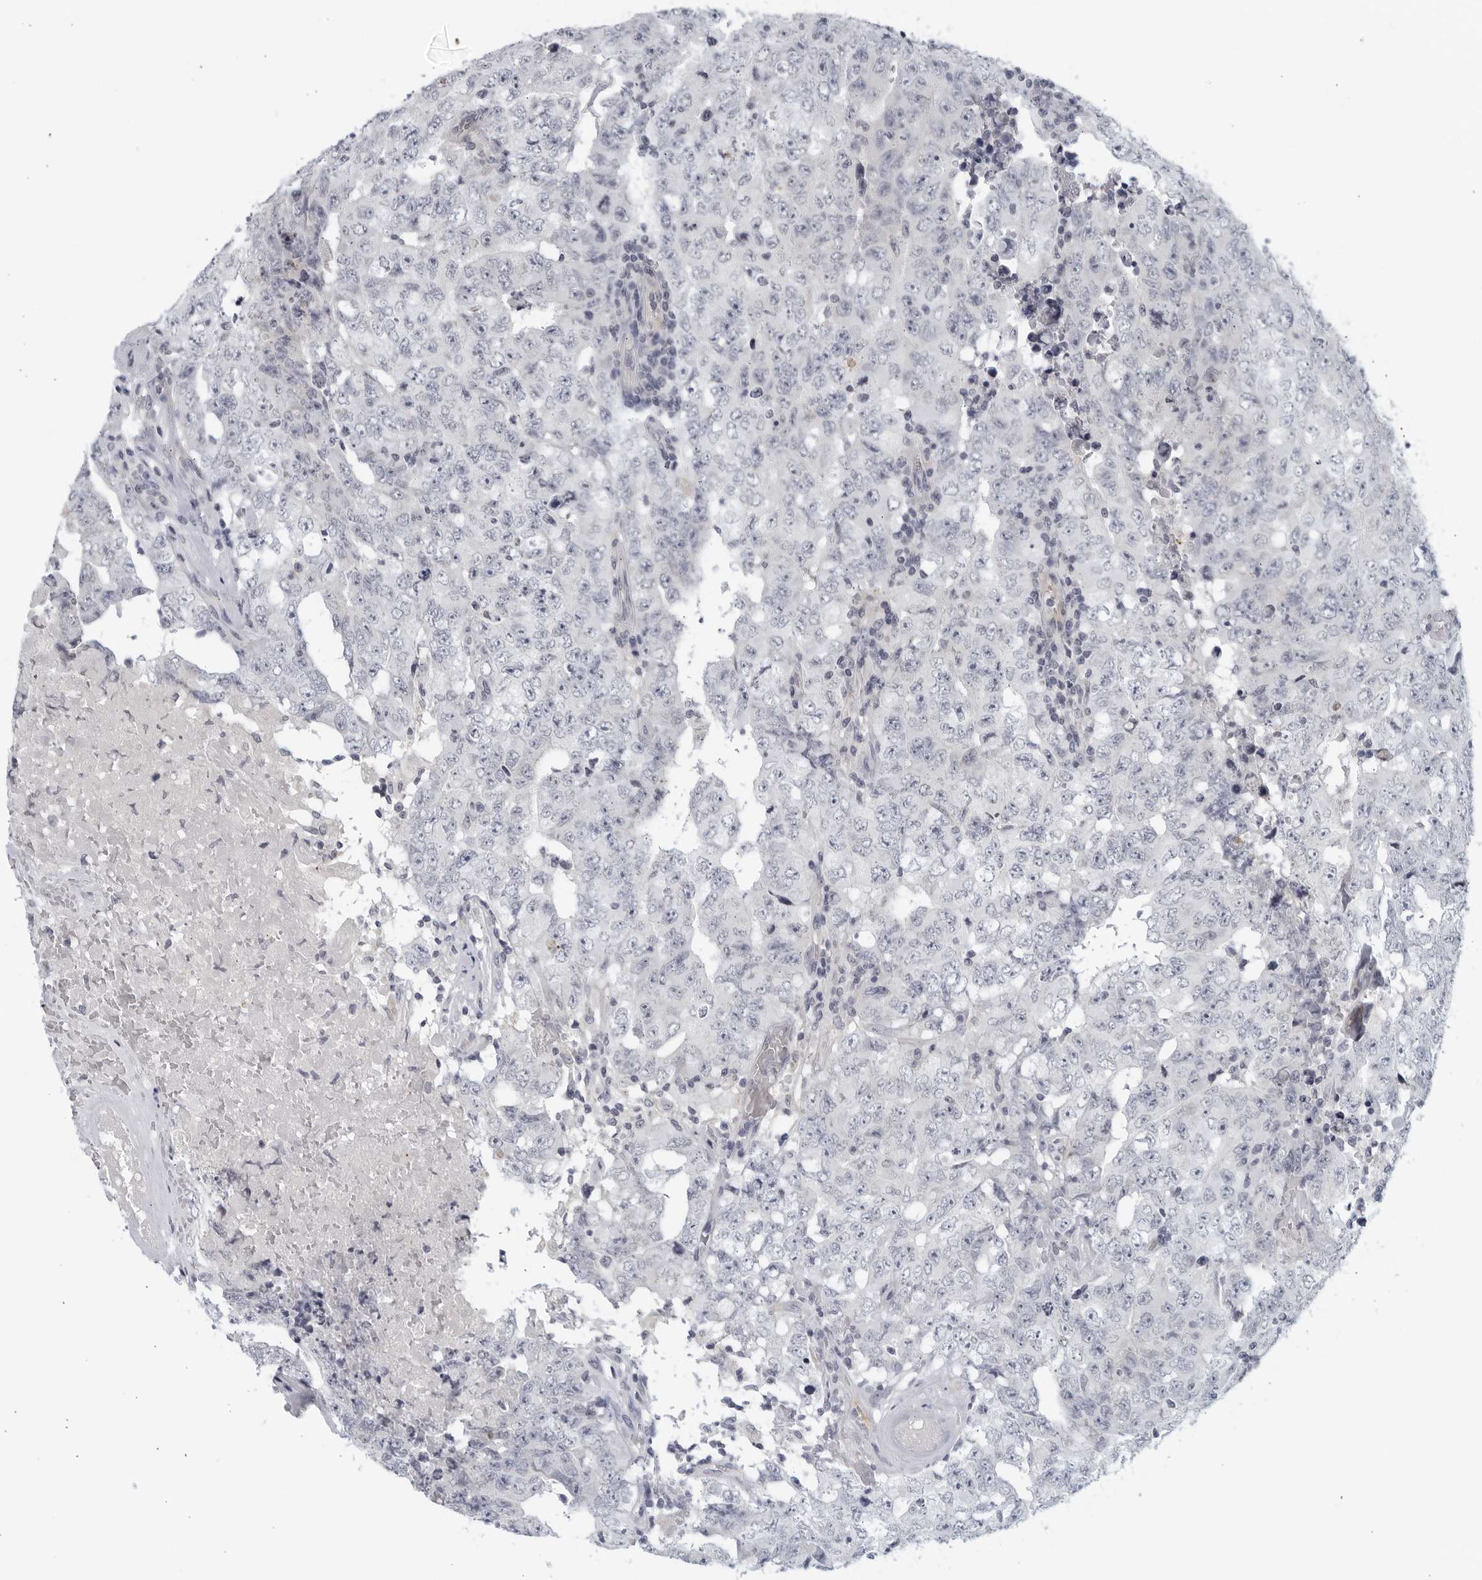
{"staining": {"intensity": "negative", "quantity": "none", "location": "none"}, "tissue": "testis cancer", "cell_type": "Tumor cells", "image_type": "cancer", "snomed": [{"axis": "morphology", "description": "Carcinoma, Embryonal, NOS"}, {"axis": "topography", "description": "Testis"}], "caption": "Photomicrograph shows no protein staining in tumor cells of testis cancer (embryonal carcinoma) tissue.", "gene": "MATN1", "patient": {"sex": "male", "age": 26}}